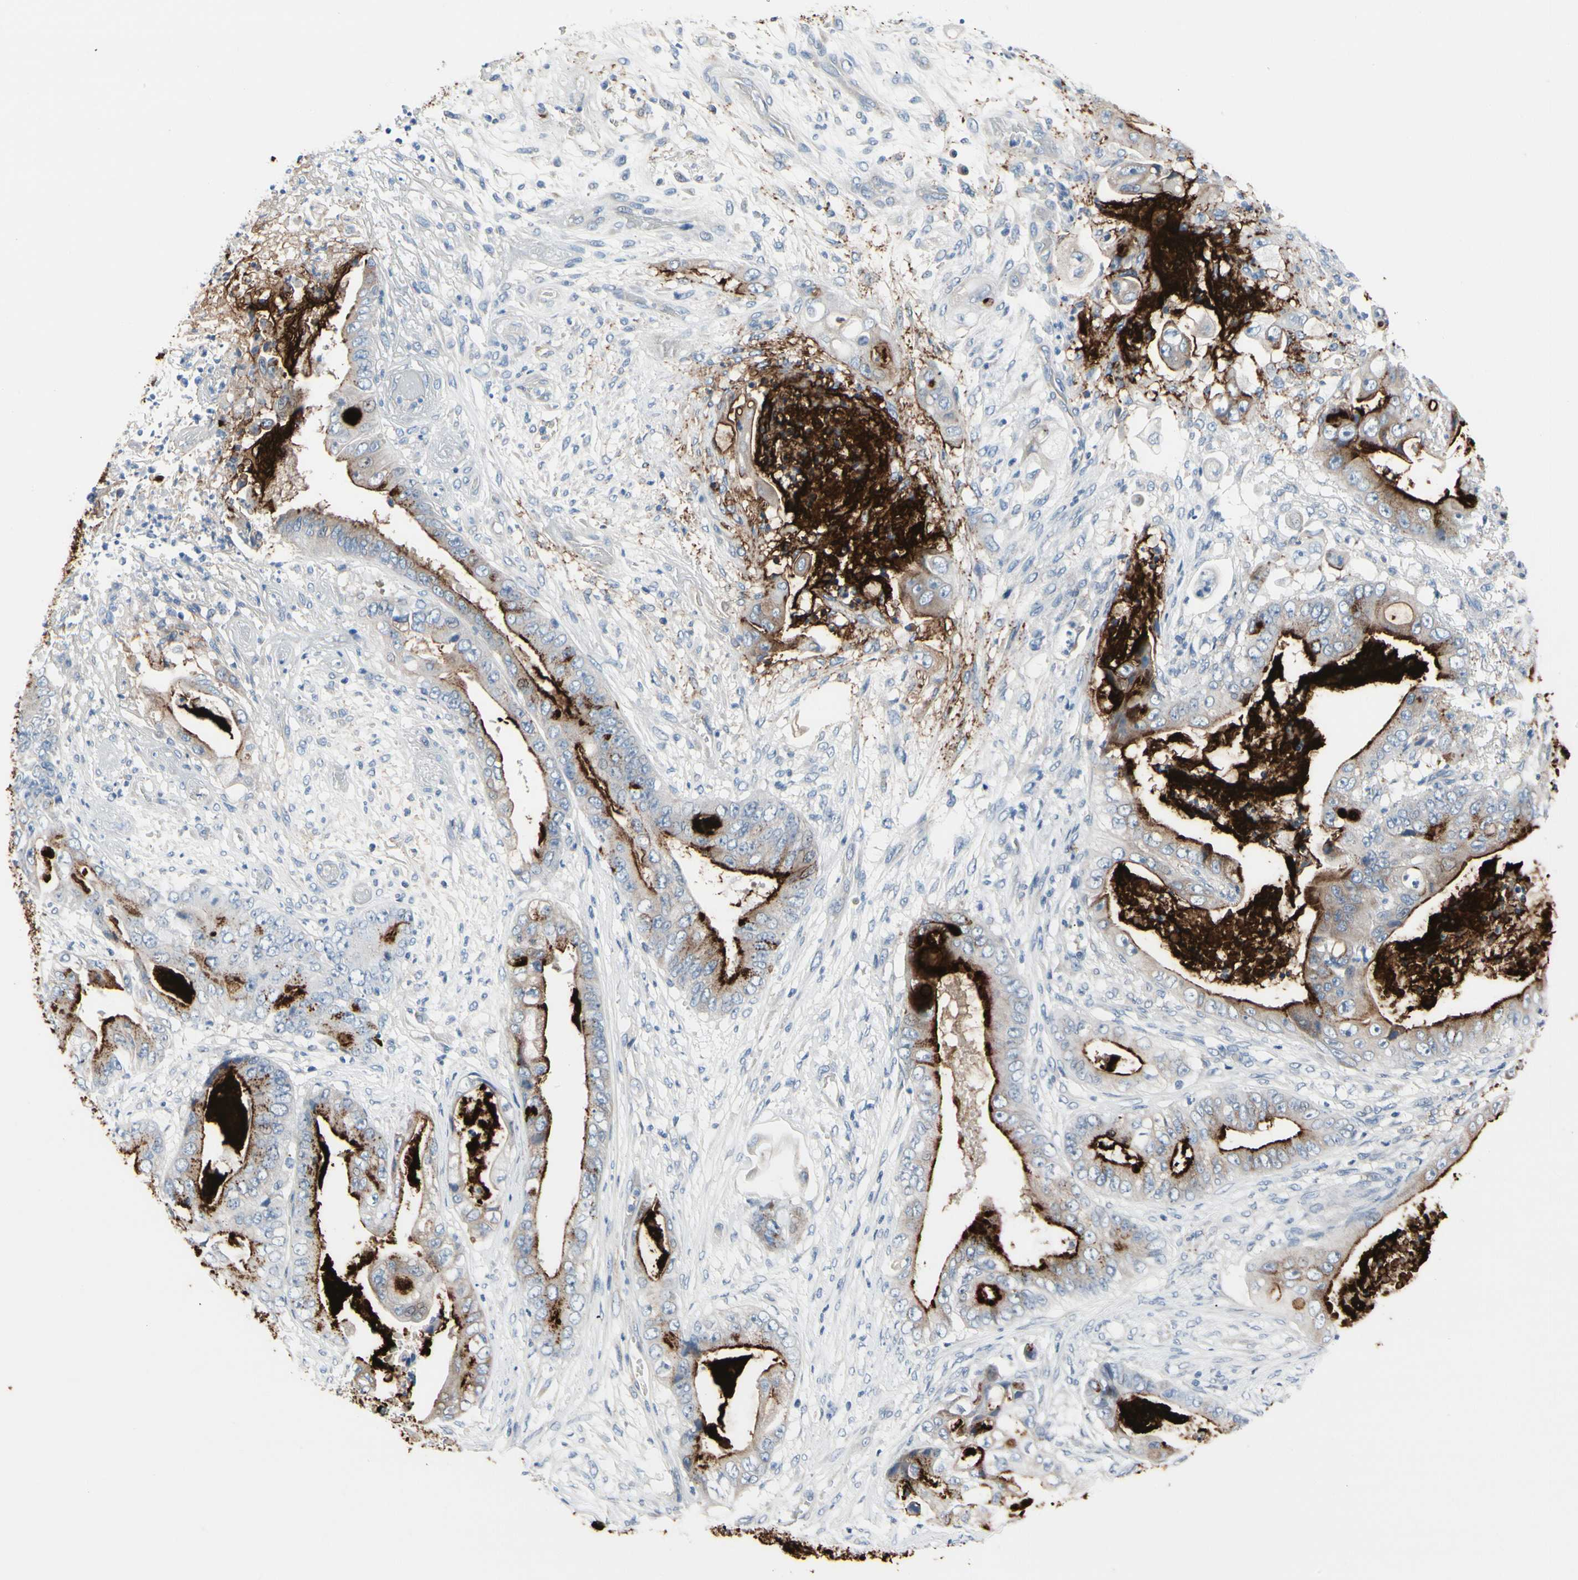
{"staining": {"intensity": "strong", "quantity": ">75%", "location": "cytoplasmic/membranous"}, "tissue": "stomach cancer", "cell_type": "Tumor cells", "image_type": "cancer", "snomed": [{"axis": "morphology", "description": "Adenocarcinoma, NOS"}, {"axis": "topography", "description": "Stomach"}], "caption": "Strong cytoplasmic/membranous positivity is present in about >75% of tumor cells in adenocarcinoma (stomach).", "gene": "MUC5B", "patient": {"sex": "female", "age": 73}}